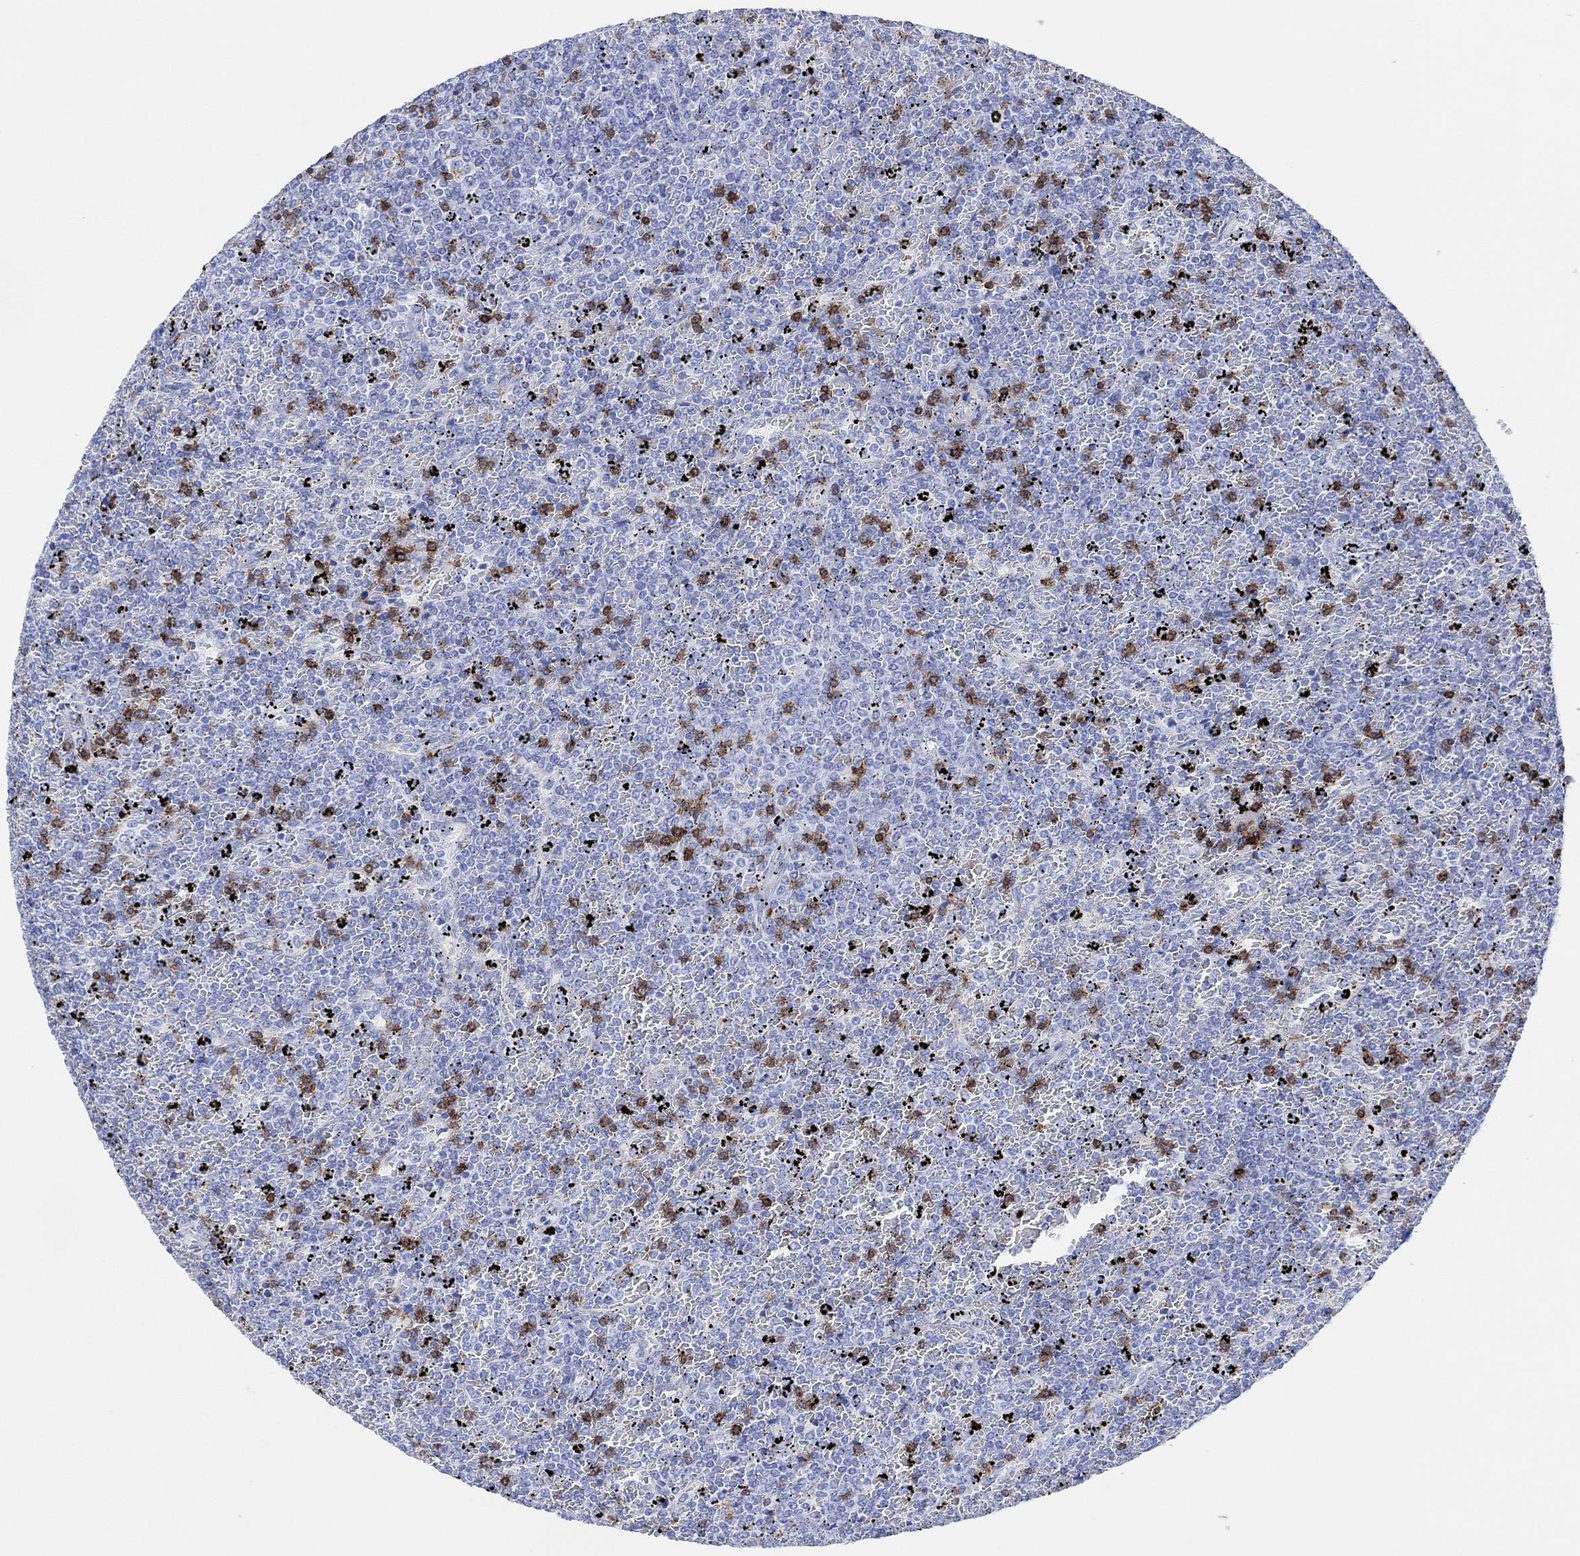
{"staining": {"intensity": "negative", "quantity": "none", "location": "none"}, "tissue": "lymphoma", "cell_type": "Tumor cells", "image_type": "cancer", "snomed": [{"axis": "morphology", "description": "Malignant lymphoma, non-Hodgkin's type, Low grade"}, {"axis": "topography", "description": "Spleen"}], "caption": "Malignant lymphoma, non-Hodgkin's type (low-grade) was stained to show a protein in brown. There is no significant expression in tumor cells. (IHC, brightfield microscopy, high magnification).", "gene": "GPR65", "patient": {"sex": "female", "age": 77}}